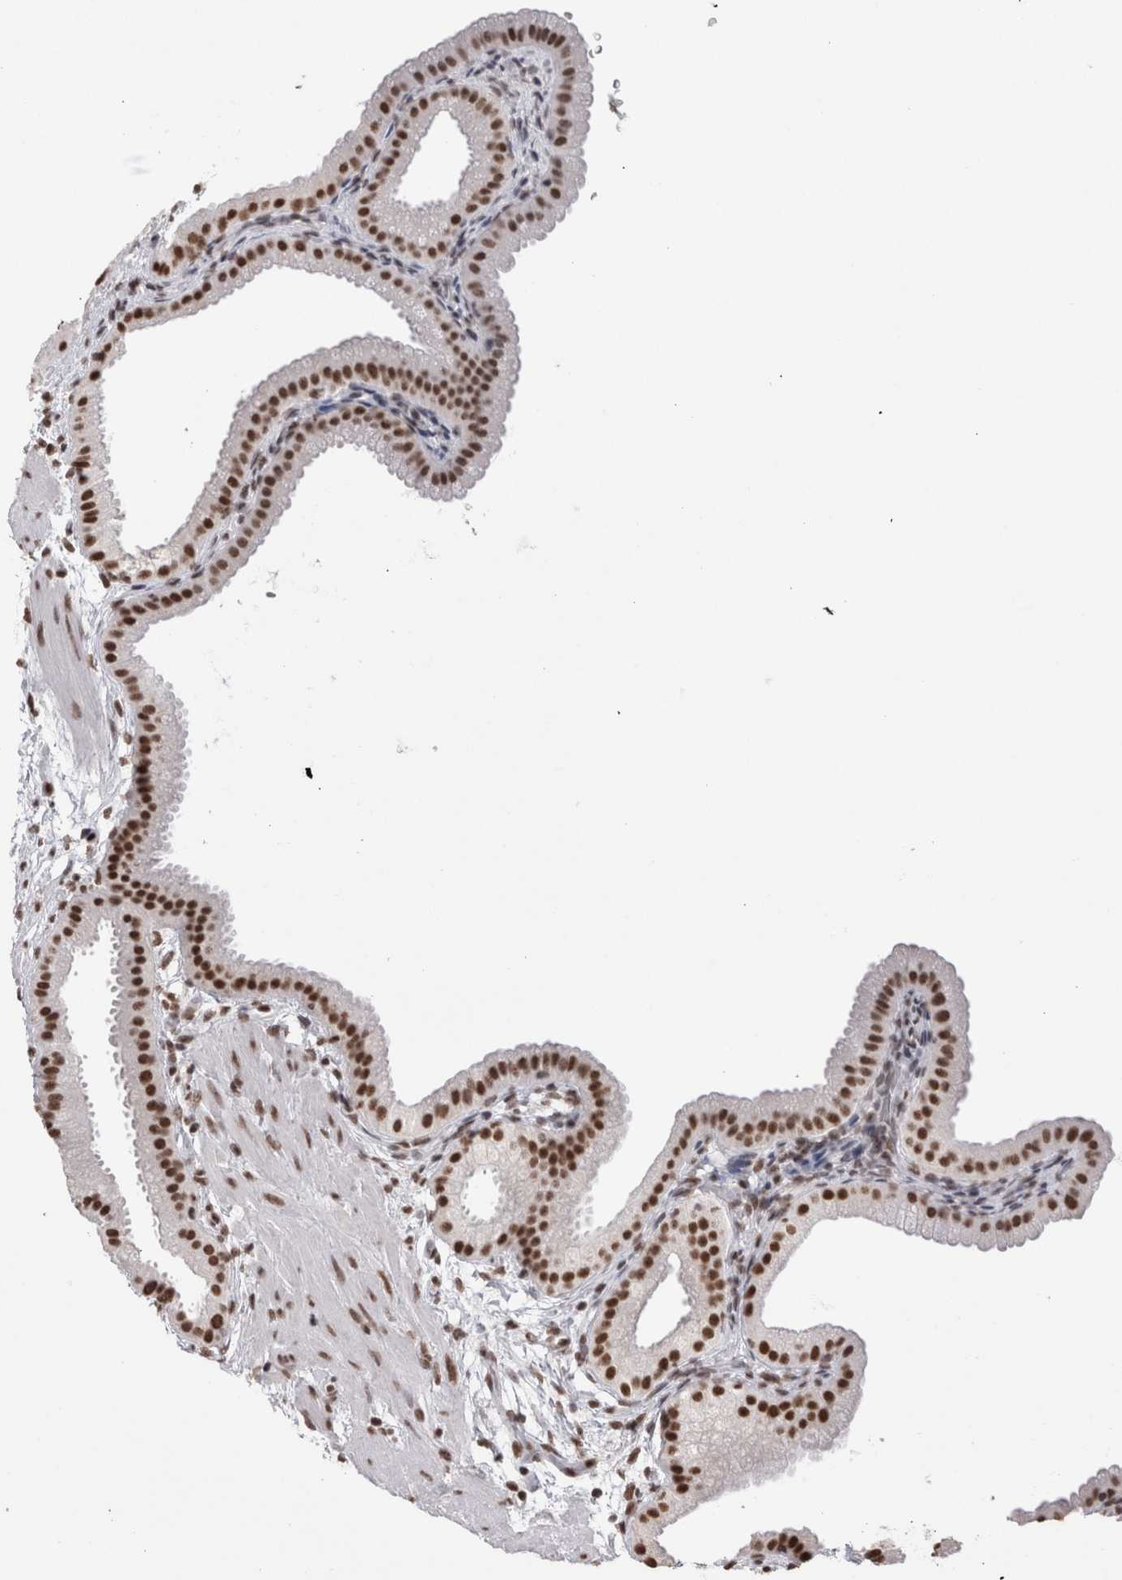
{"staining": {"intensity": "strong", "quantity": ">75%", "location": "nuclear"}, "tissue": "gallbladder", "cell_type": "Glandular cells", "image_type": "normal", "snomed": [{"axis": "morphology", "description": "Normal tissue, NOS"}, {"axis": "topography", "description": "Gallbladder"}], "caption": "Strong nuclear positivity is seen in about >75% of glandular cells in normal gallbladder.", "gene": "SMC1A", "patient": {"sex": "female", "age": 64}}